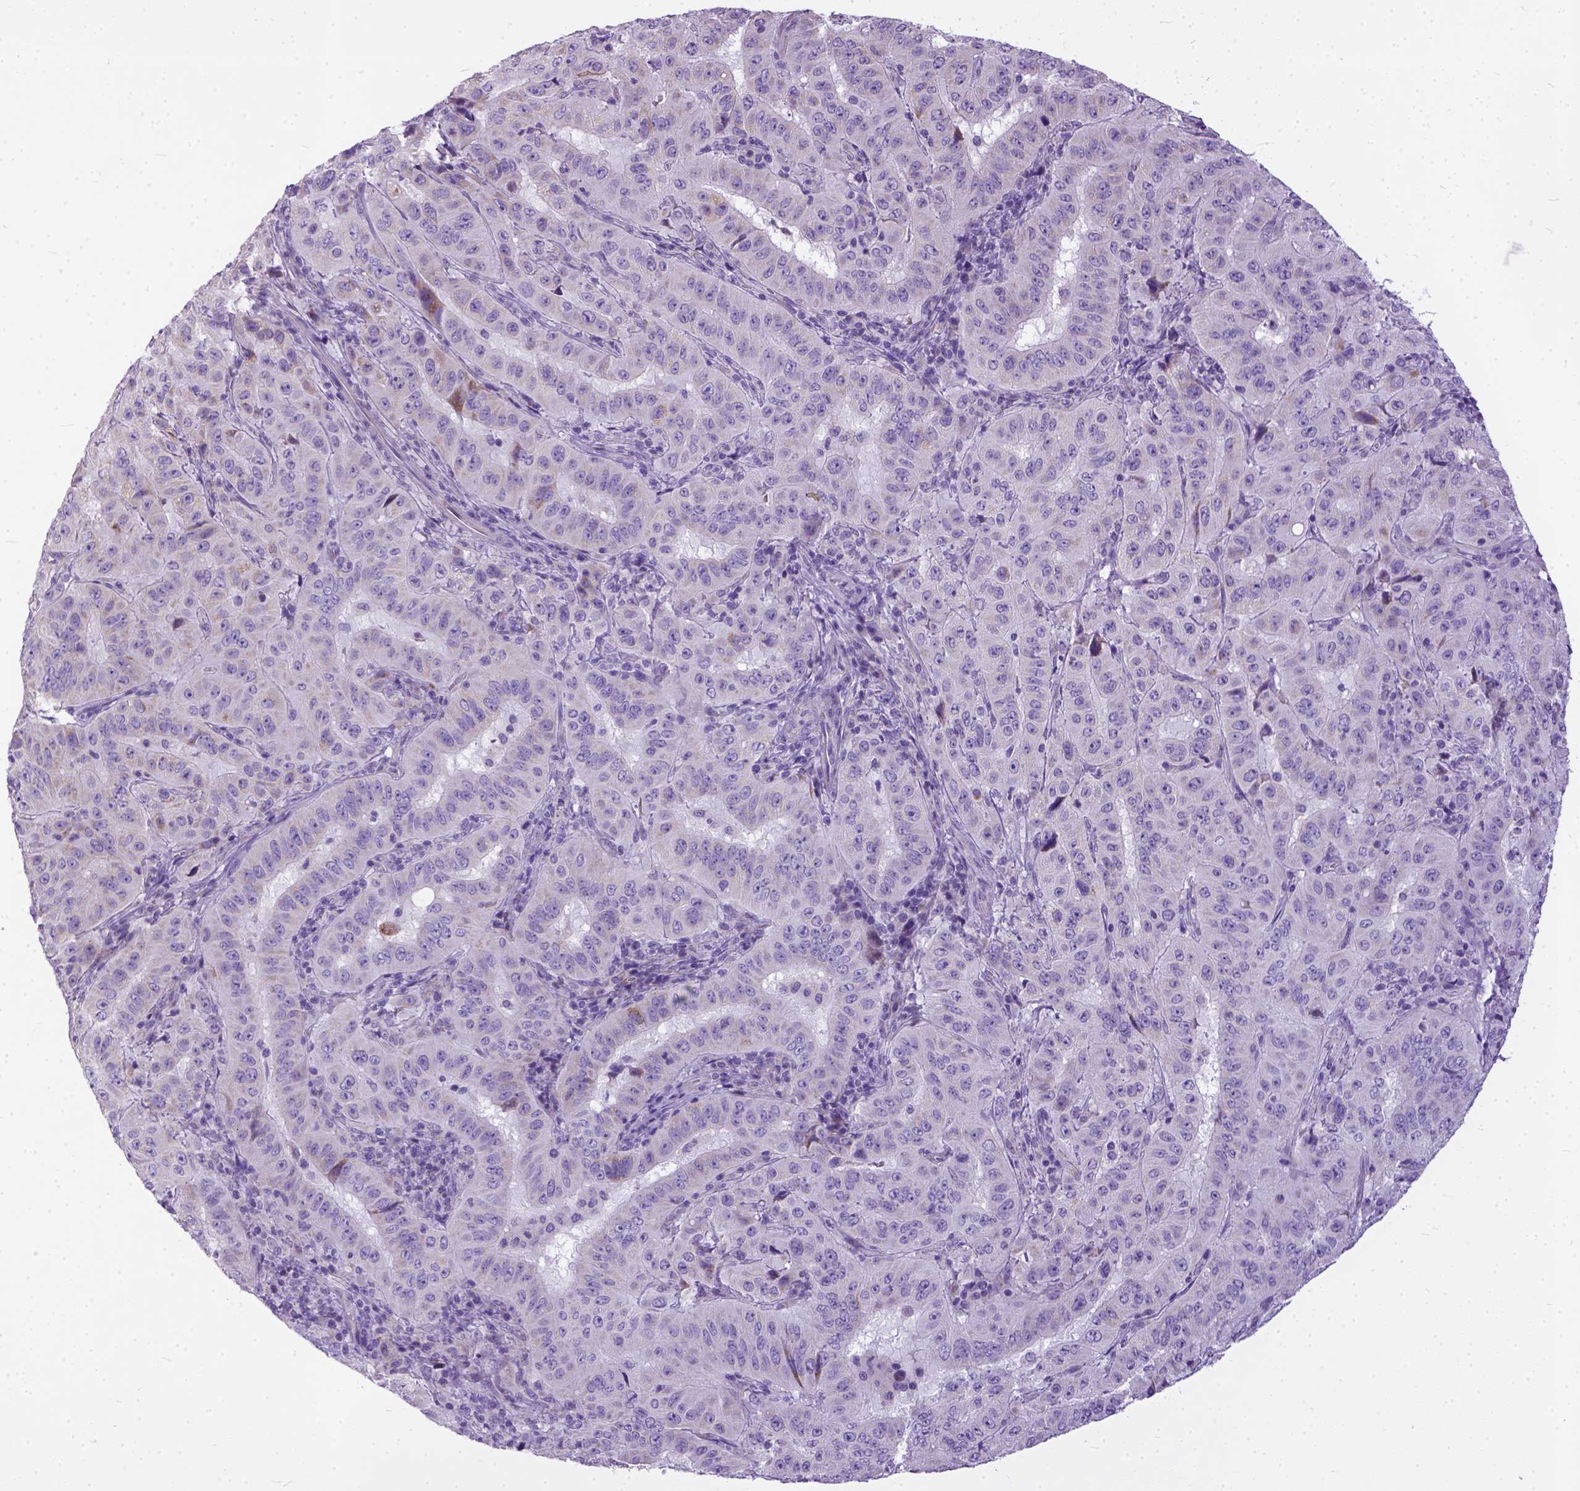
{"staining": {"intensity": "negative", "quantity": "none", "location": "none"}, "tissue": "pancreatic cancer", "cell_type": "Tumor cells", "image_type": "cancer", "snomed": [{"axis": "morphology", "description": "Adenocarcinoma, NOS"}, {"axis": "topography", "description": "Pancreas"}], "caption": "Immunohistochemistry (IHC) of human adenocarcinoma (pancreatic) exhibits no expression in tumor cells.", "gene": "PLK5", "patient": {"sex": "male", "age": 63}}